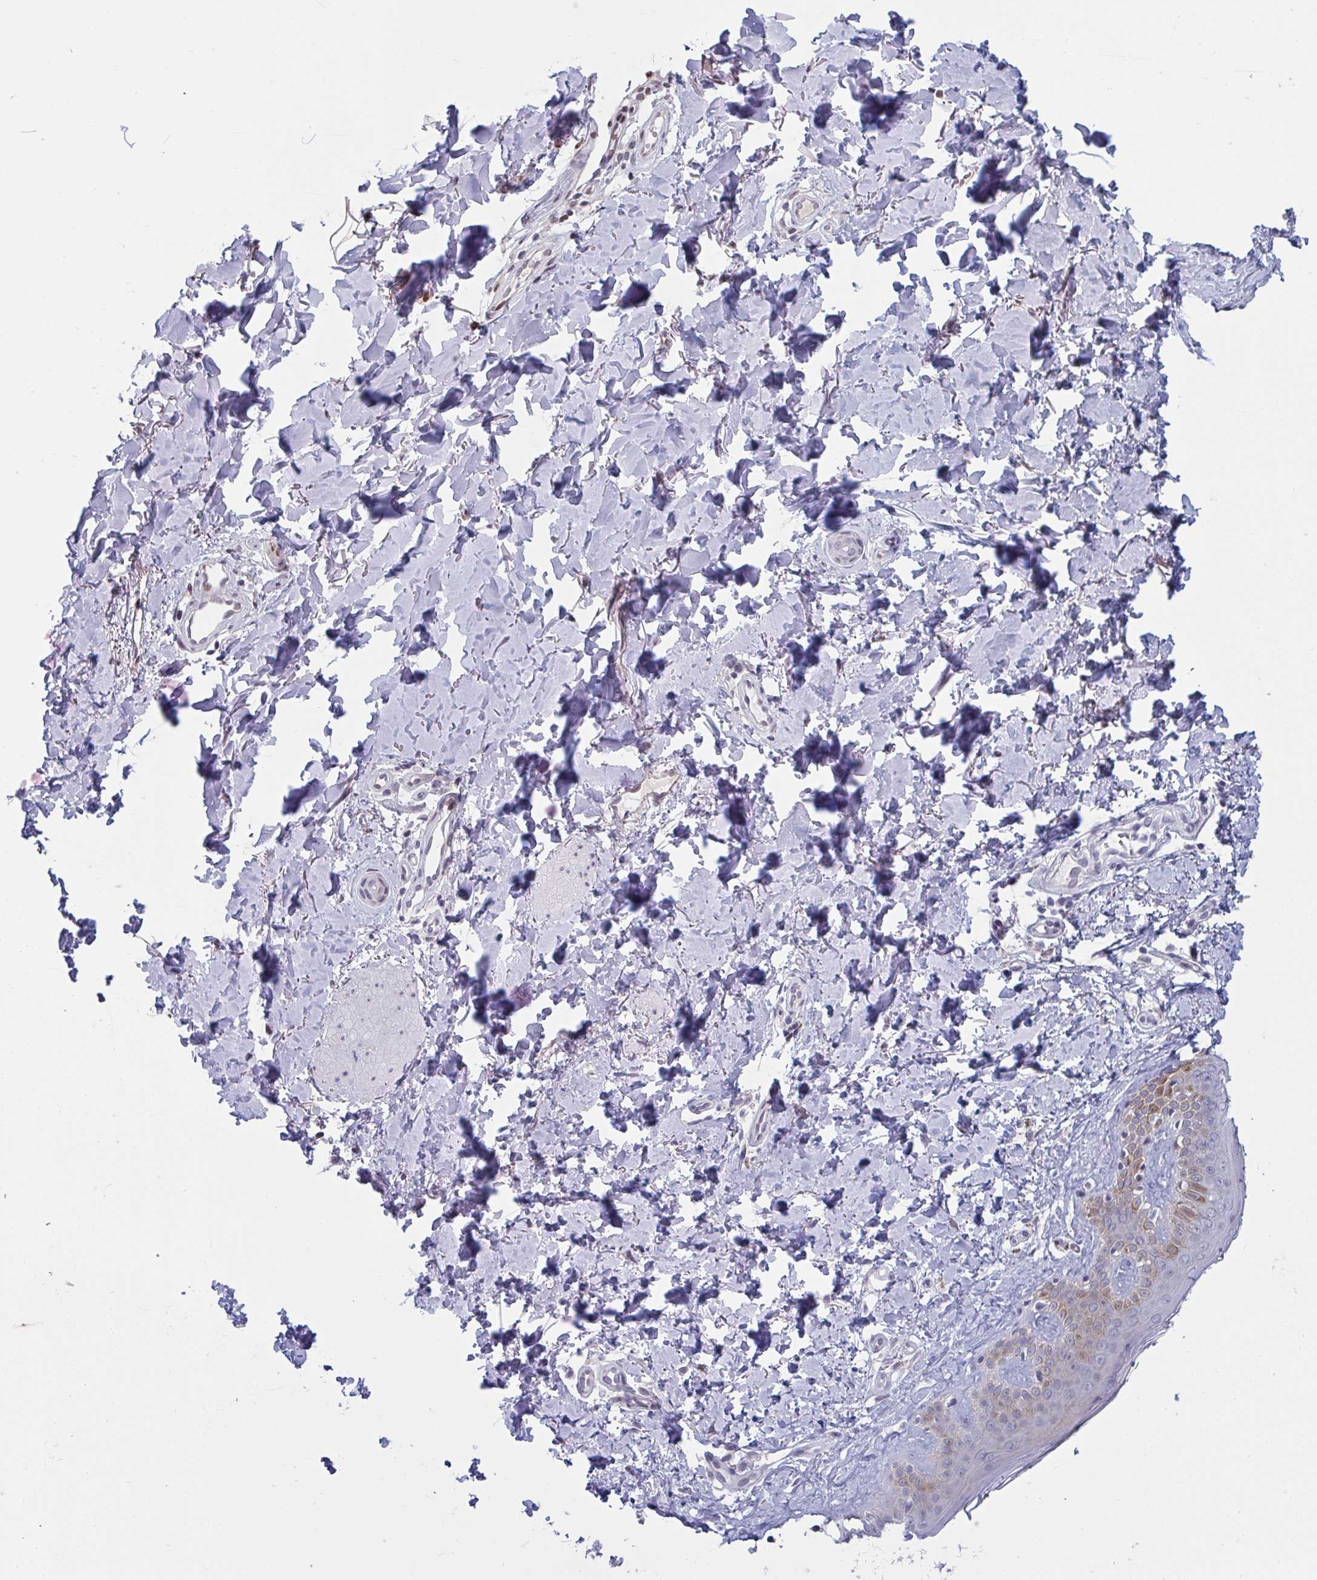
{"staining": {"intensity": "weak", "quantity": "<25%", "location": "nuclear"}, "tissue": "skin", "cell_type": "Fibroblasts", "image_type": "normal", "snomed": [{"axis": "morphology", "description": "Normal tissue, NOS"}, {"axis": "topography", "description": "Skin"}, {"axis": "topography", "description": "Peripheral nerve tissue"}], "caption": "An immunohistochemistry (IHC) photomicrograph of normal skin is shown. There is no staining in fibroblasts of skin. (DAB IHC visualized using brightfield microscopy, high magnification).", "gene": "TCEAL8", "patient": {"sex": "female", "age": 45}}